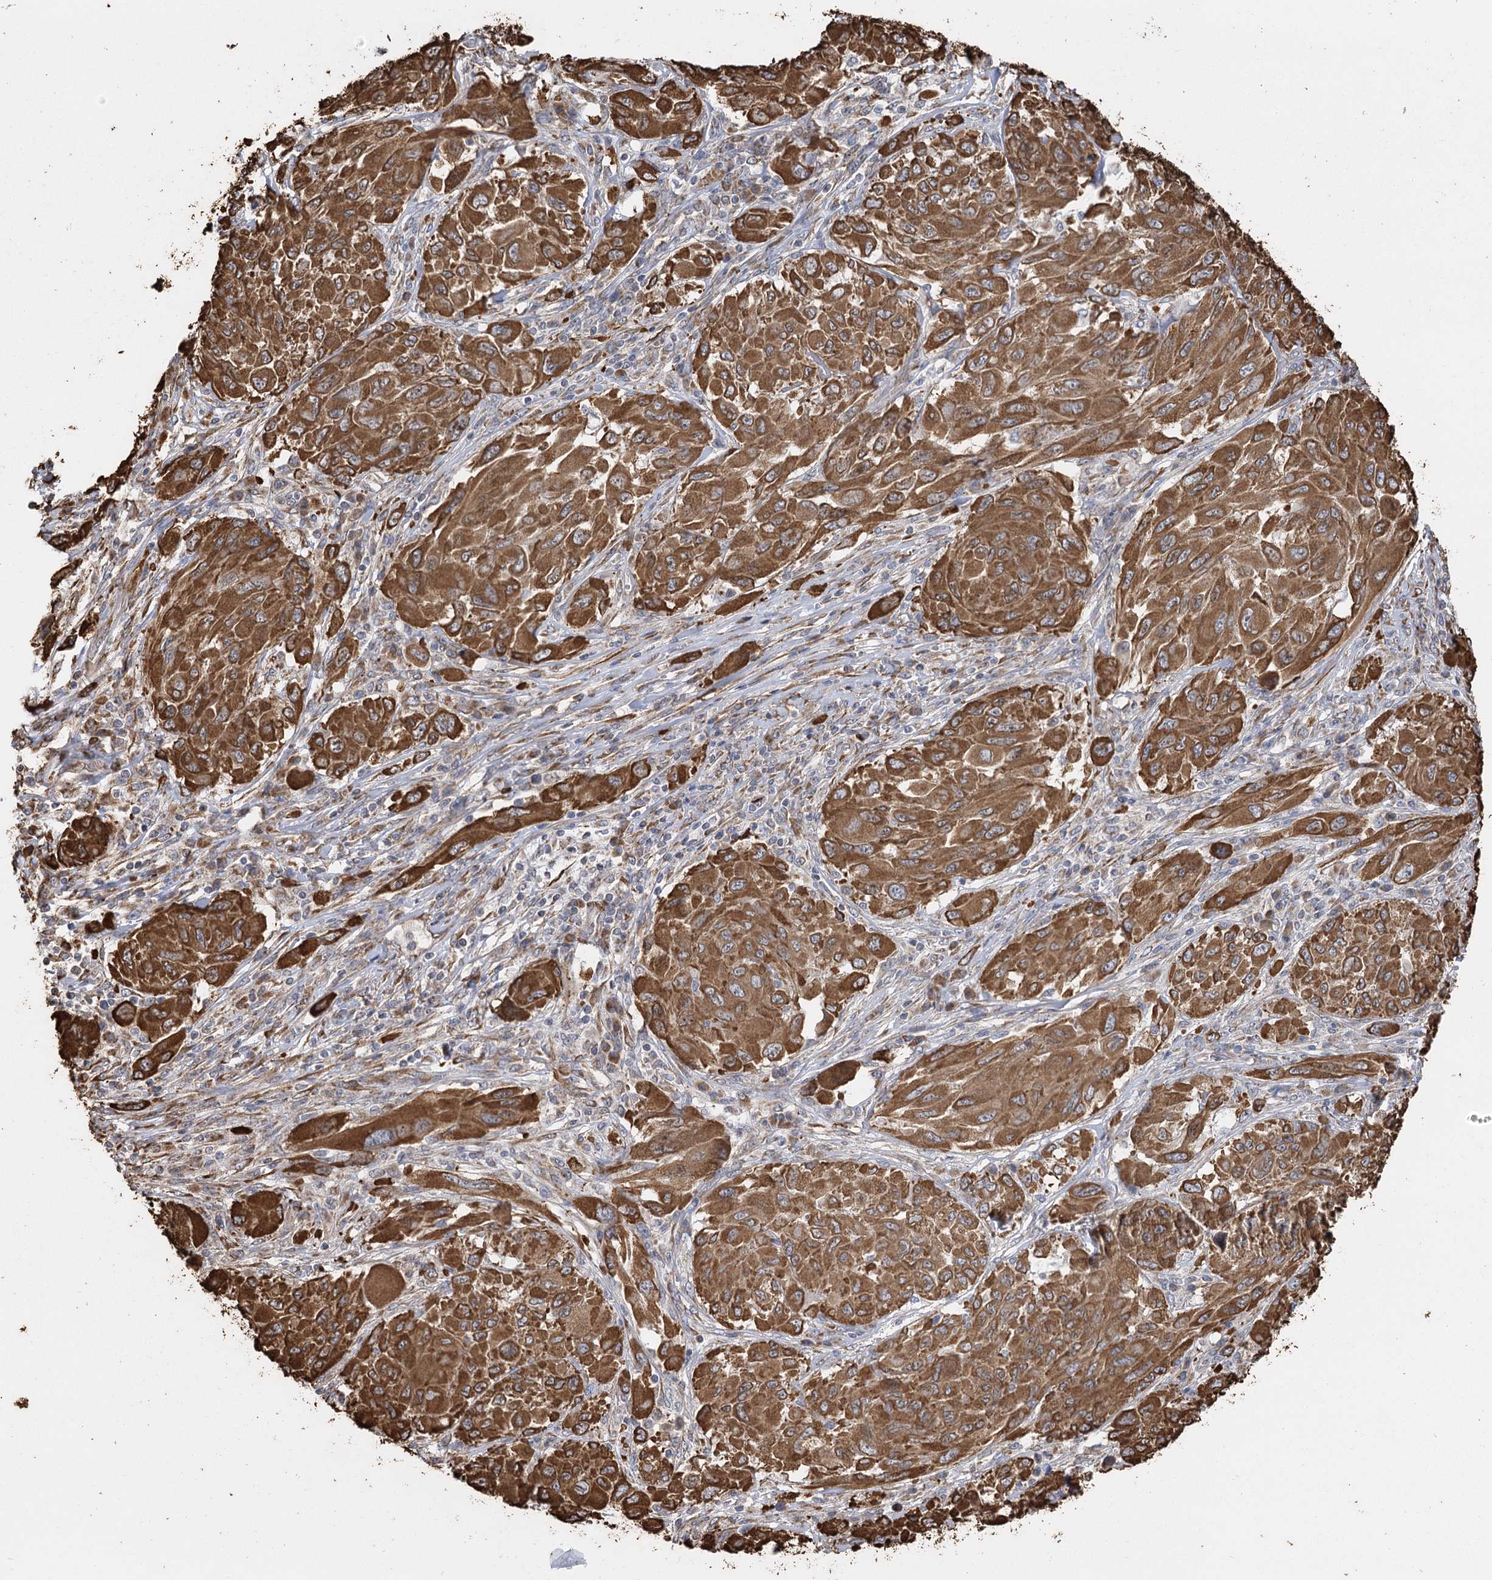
{"staining": {"intensity": "moderate", "quantity": ">75%", "location": "cytoplasmic/membranous"}, "tissue": "melanoma", "cell_type": "Tumor cells", "image_type": "cancer", "snomed": [{"axis": "morphology", "description": "Malignant melanoma, NOS"}, {"axis": "topography", "description": "Skin"}], "caption": "This histopathology image exhibits melanoma stained with IHC to label a protein in brown. The cytoplasmic/membranous of tumor cells show moderate positivity for the protein. Nuclei are counter-stained blue.", "gene": "IL11RA", "patient": {"sex": "female", "age": 91}}